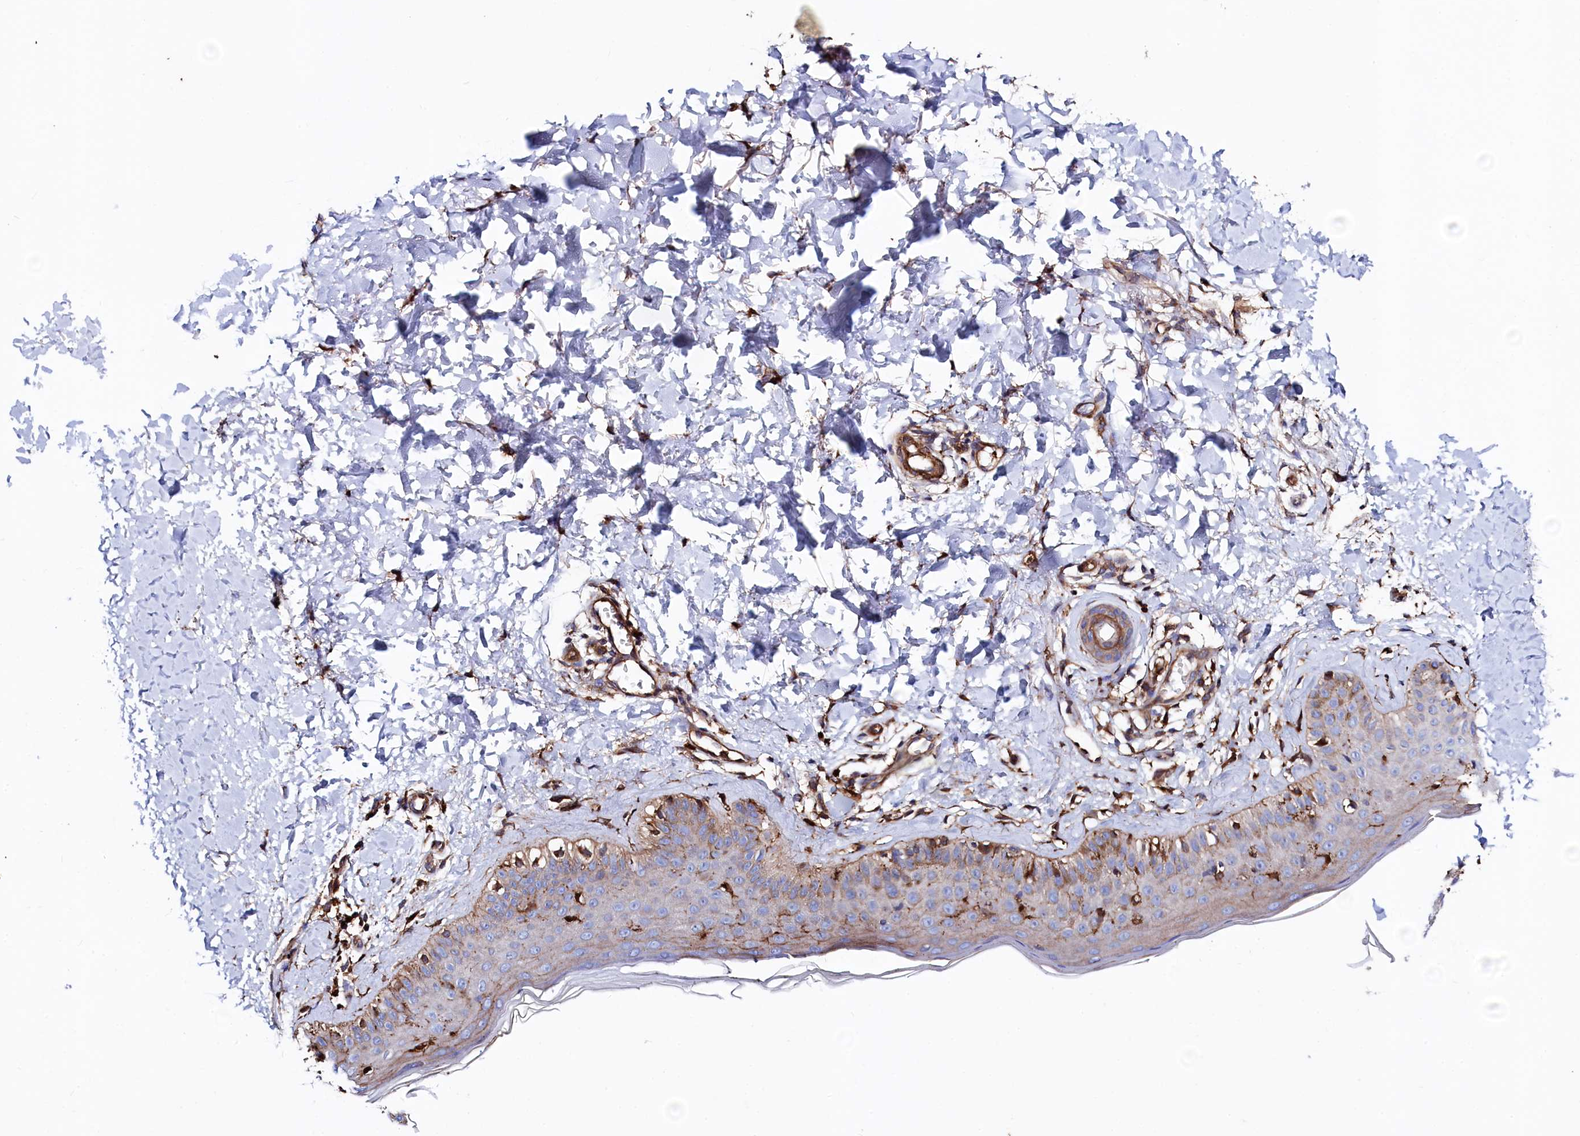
{"staining": {"intensity": "strong", "quantity": ">75%", "location": "cytoplasmic/membranous"}, "tissue": "skin", "cell_type": "Fibroblasts", "image_type": "normal", "snomed": [{"axis": "morphology", "description": "Normal tissue, NOS"}, {"axis": "topography", "description": "Skin"}], "caption": "A high-resolution image shows immunohistochemistry (IHC) staining of unremarkable skin, which displays strong cytoplasmic/membranous staining in about >75% of fibroblasts.", "gene": "STAMBPL1", "patient": {"sex": "male", "age": 52}}